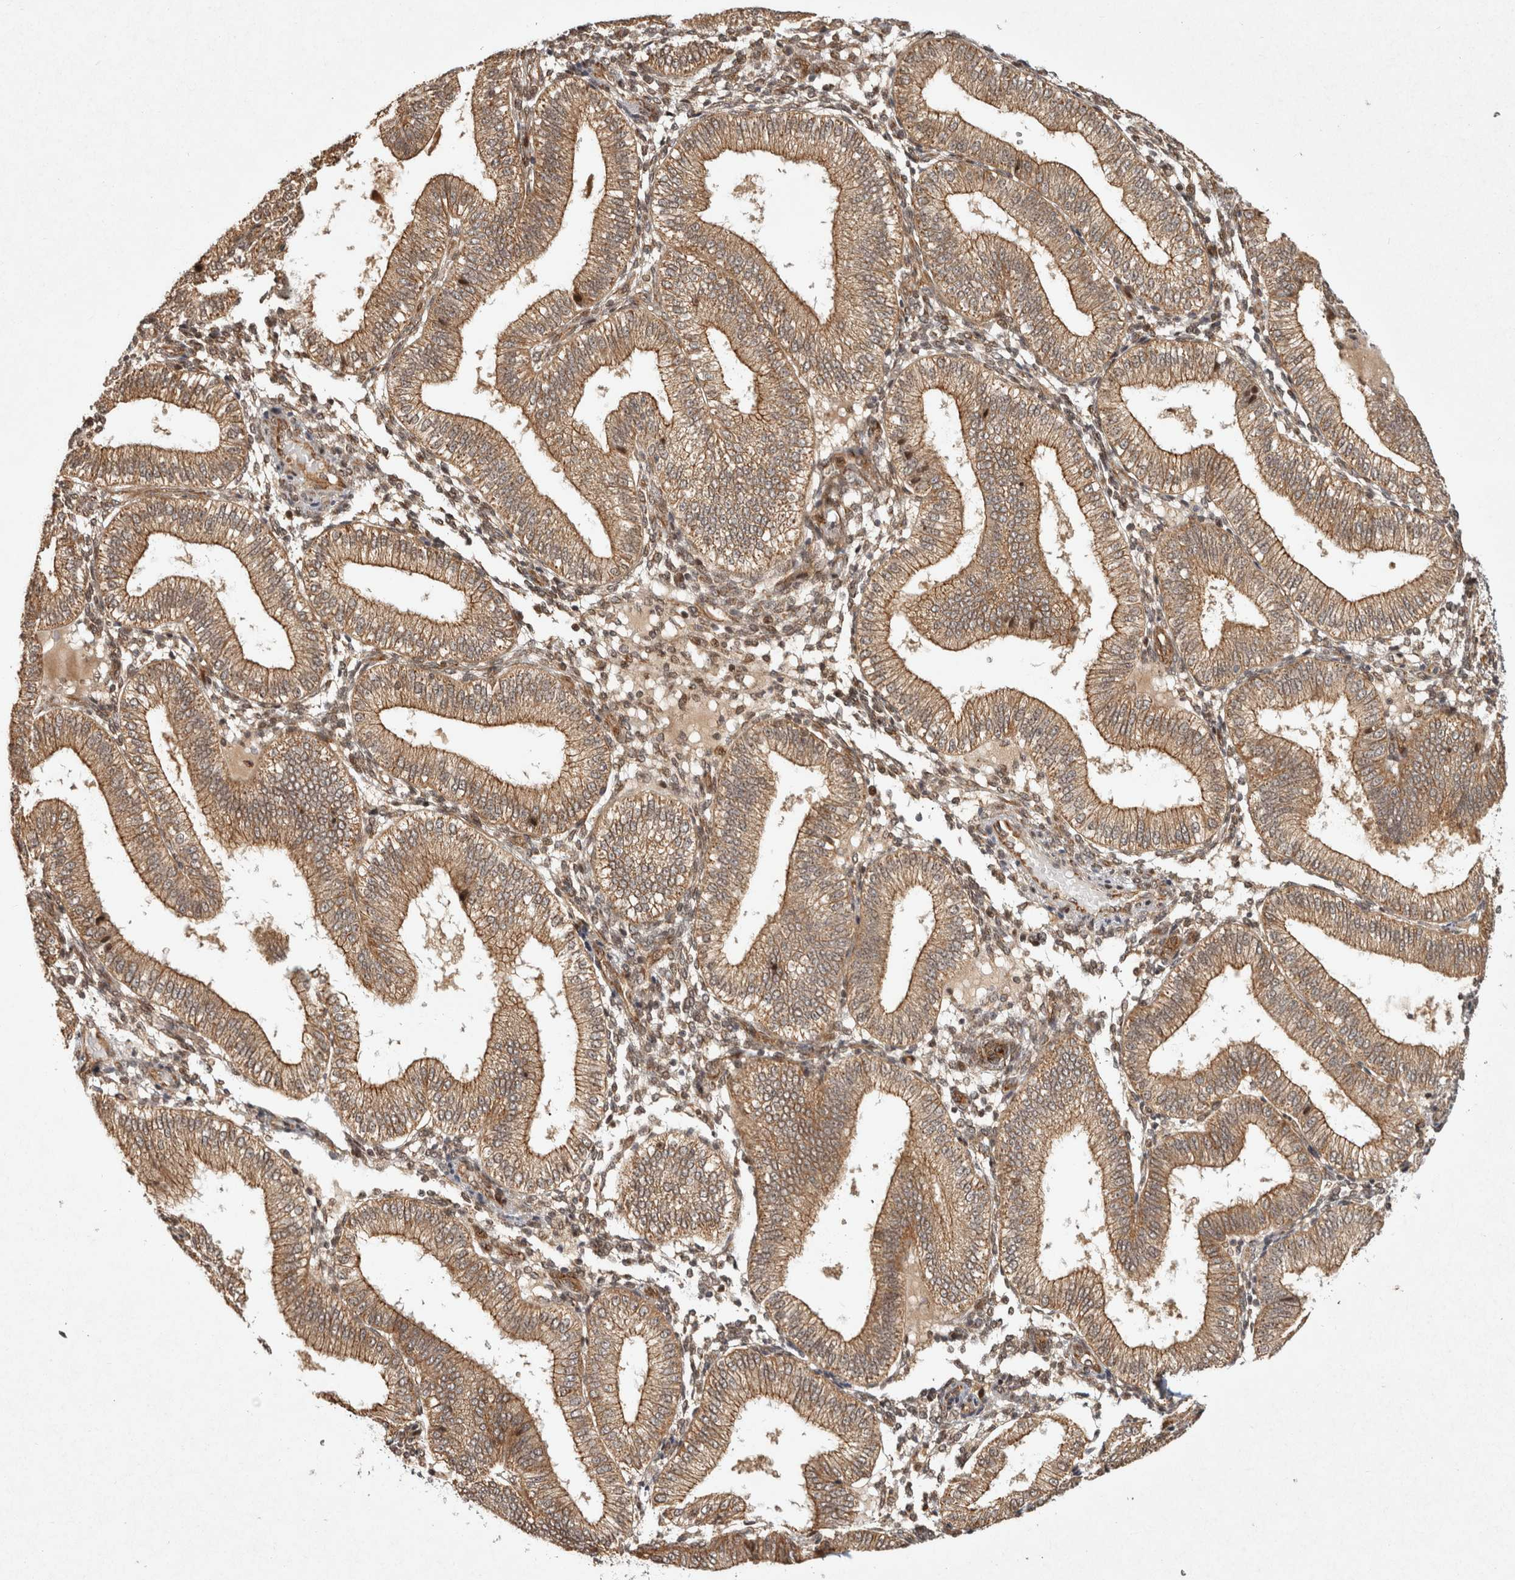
{"staining": {"intensity": "moderate", "quantity": ">75%", "location": "cytoplasmic/membranous"}, "tissue": "endometrium", "cell_type": "Cells in endometrial stroma", "image_type": "normal", "snomed": [{"axis": "morphology", "description": "Normal tissue, NOS"}, {"axis": "topography", "description": "Endometrium"}], "caption": "Endometrium stained with DAB (3,3'-diaminobenzidine) IHC shows medium levels of moderate cytoplasmic/membranous expression in about >75% of cells in endometrial stroma.", "gene": "CAMSAP2", "patient": {"sex": "female", "age": 39}}